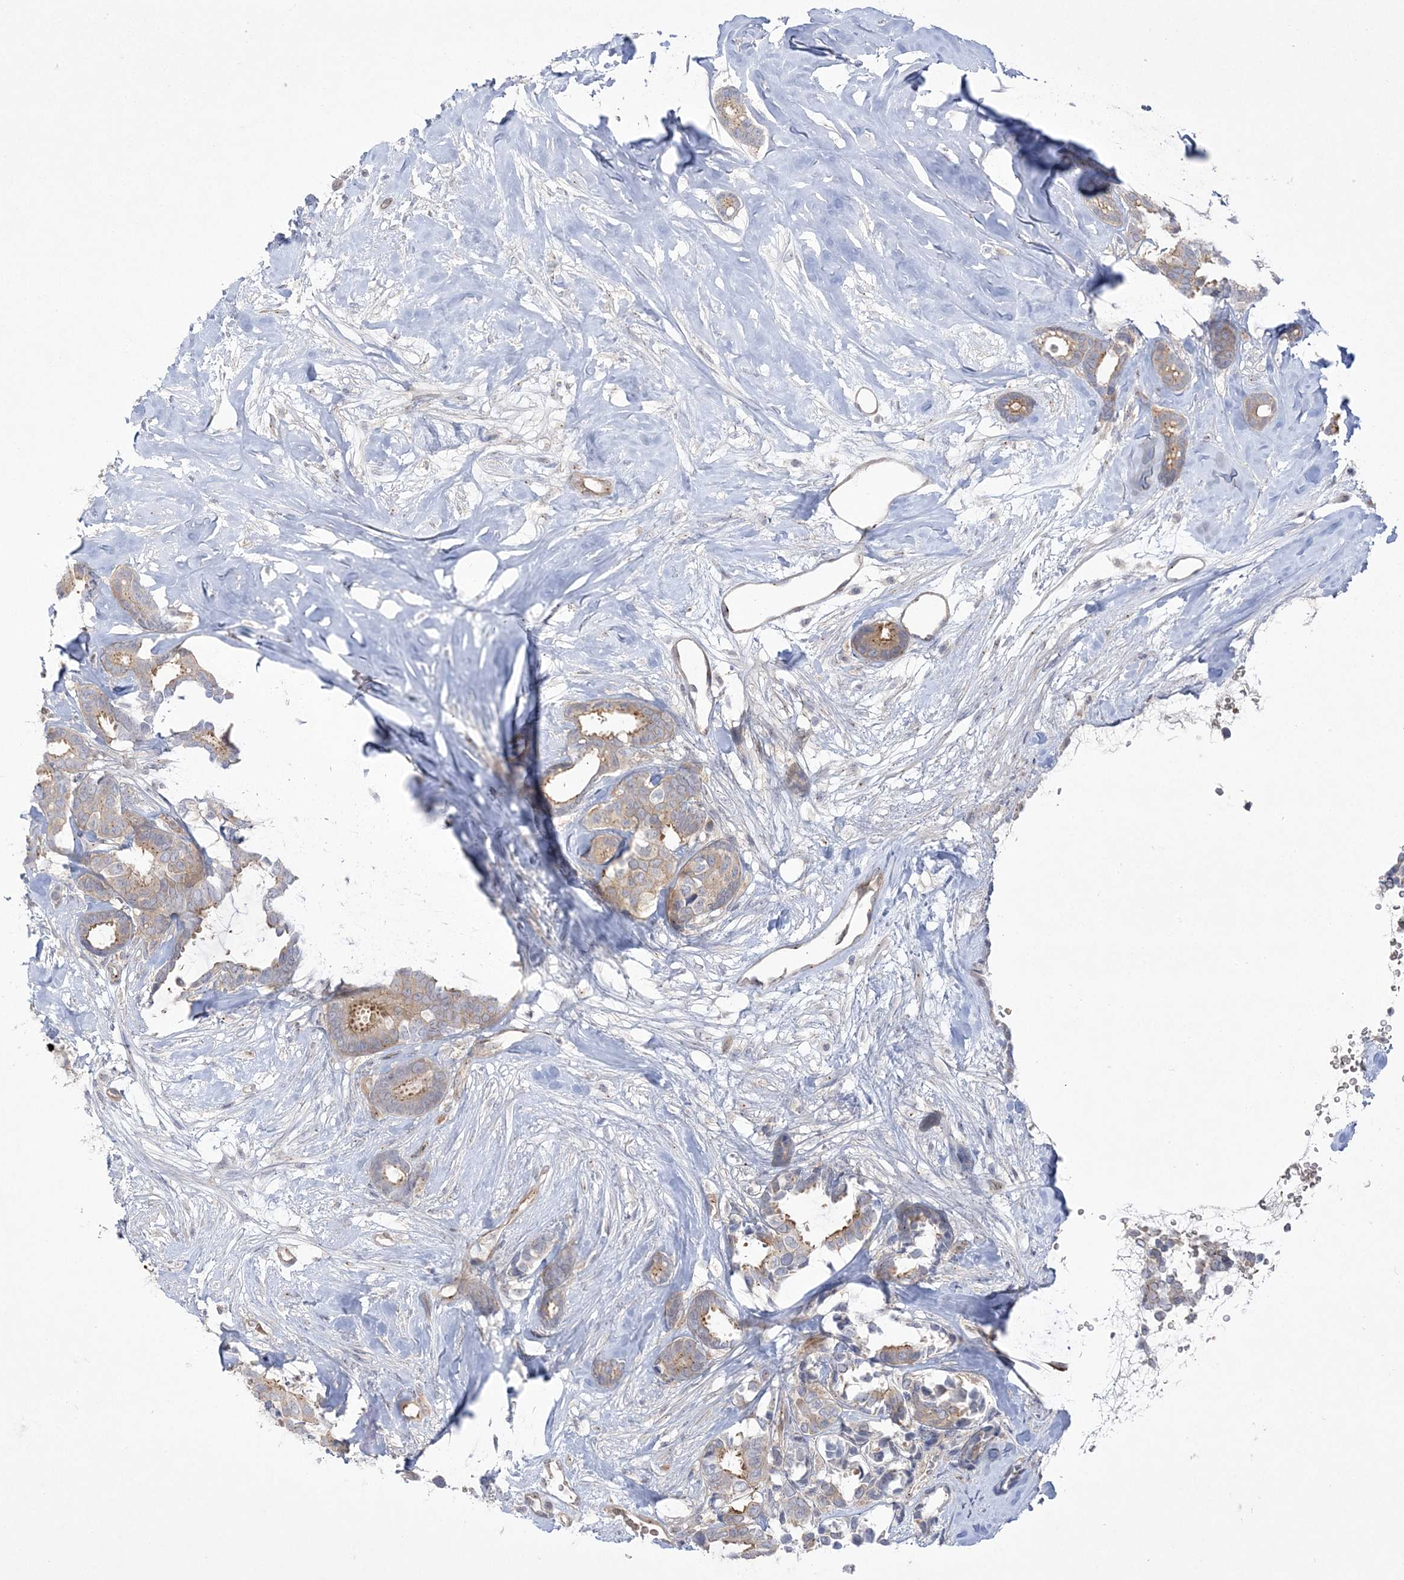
{"staining": {"intensity": "moderate", "quantity": ">75%", "location": "cytoplasmic/membranous"}, "tissue": "breast cancer", "cell_type": "Tumor cells", "image_type": "cancer", "snomed": [{"axis": "morphology", "description": "Duct carcinoma"}, {"axis": "topography", "description": "Breast"}], "caption": "This image demonstrates immunohistochemistry staining of human intraductal carcinoma (breast), with medium moderate cytoplasmic/membranous expression in about >75% of tumor cells.", "gene": "ADAMTS12", "patient": {"sex": "female", "age": 87}}